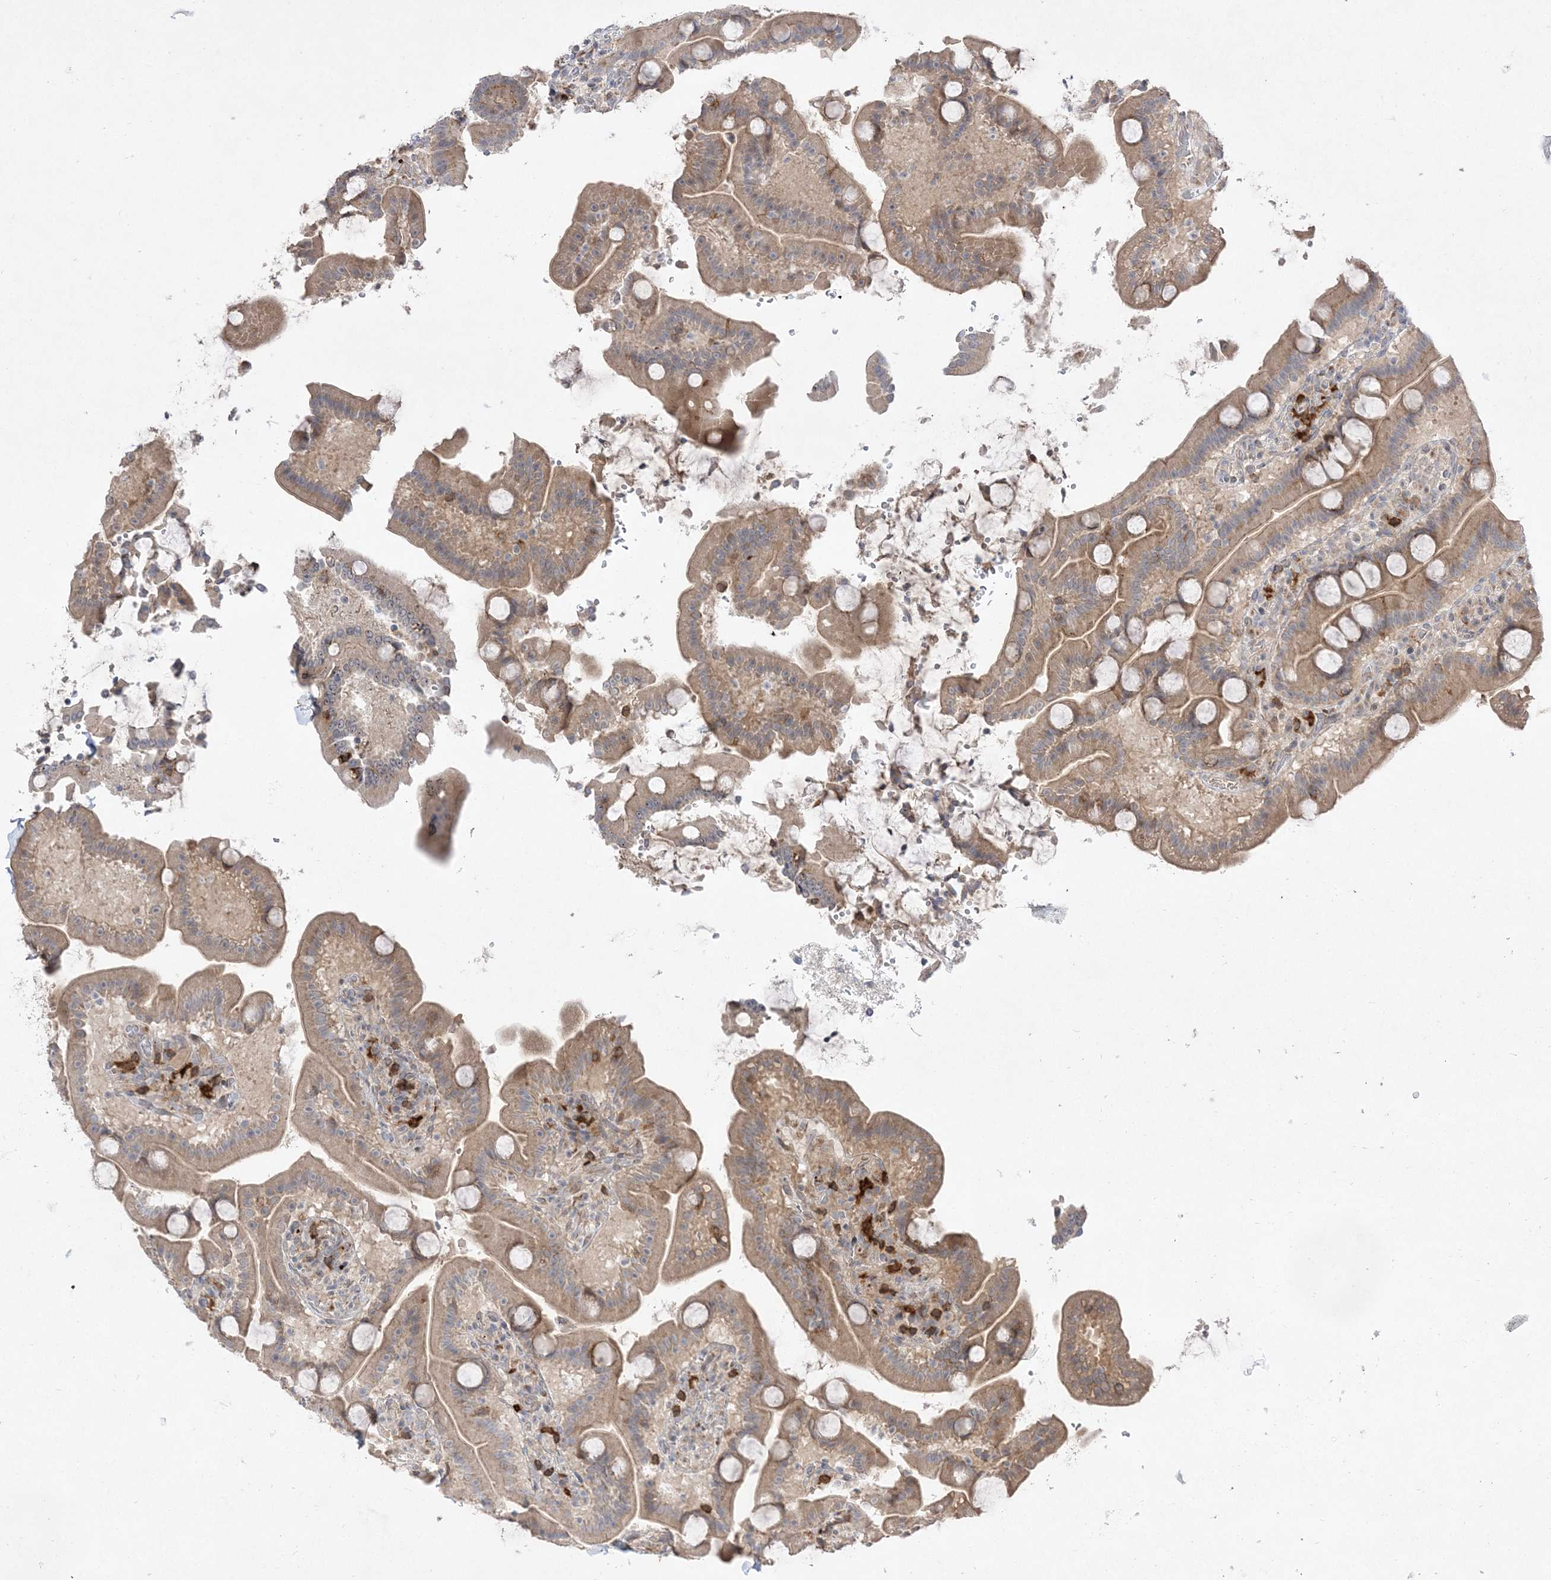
{"staining": {"intensity": "moderate", "quantity": ">75%", "location": "cytoplasmic/membranous"}, "tissue": "duodenum", "cell_type": "Glandular cells", "image_type": "normal", "snomed": [{"axis": "morphology", "description": "Normal tissue, NOS"}, {"axis": "topography", "description": "Duodenum"}], "caption": "Unremarkable duodenum shows moderate cytoplasmic/membranous expression in approximately >75% of glandular cells.", "gene": "CLNK", "patient": {"sex": "male", "age": 55}}